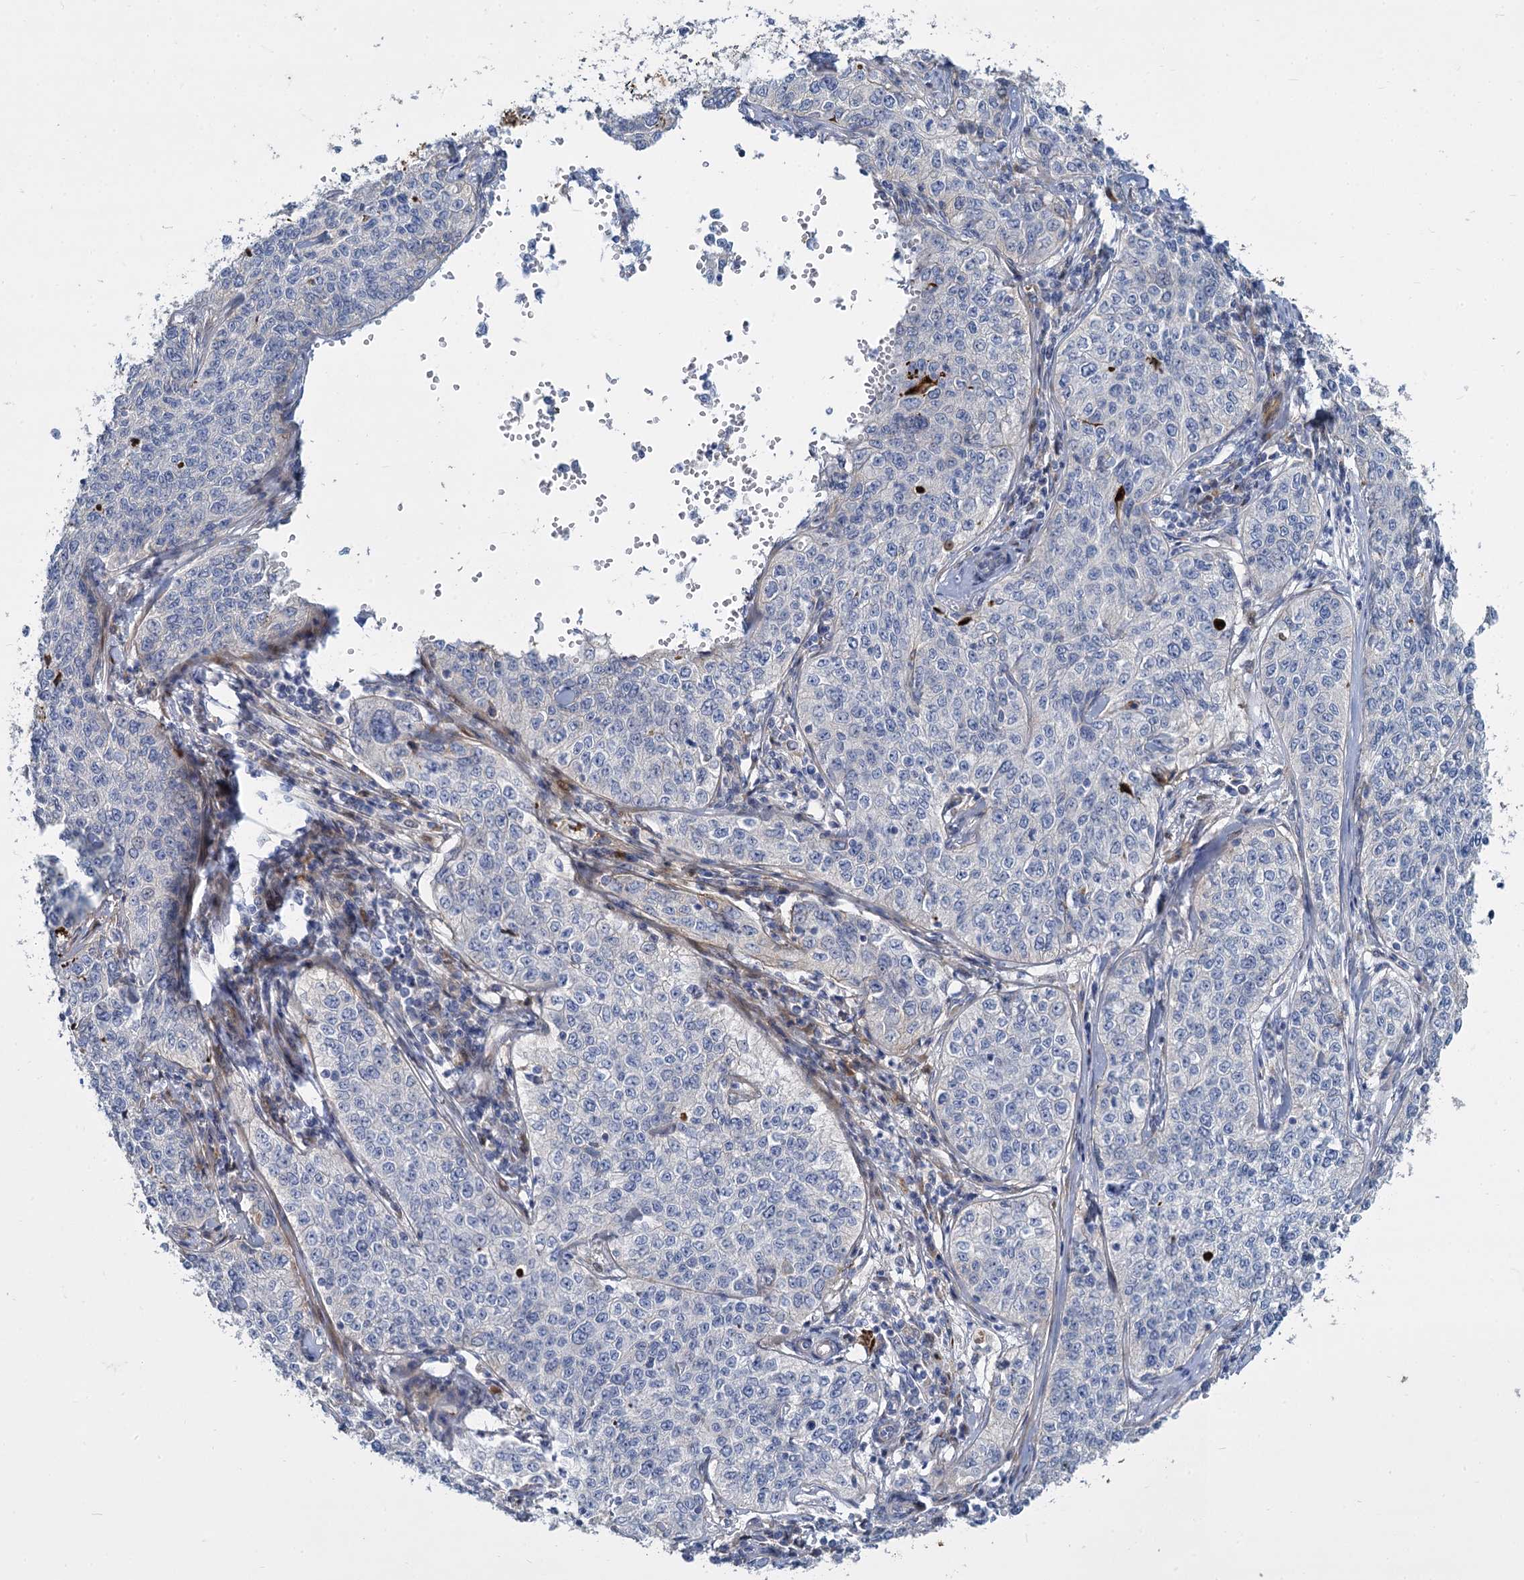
{"staining": {"intensity": "negative", "quantity": "none", "location": "none"}, "tissue": "cervical cancer", "cell_type": "Tumor cells", "image_type": "cancer", "snomed": [{"axis": "morphology", "description": "Squamous cell carcinoma, NOS"}, {"axis": "topography", "description": "Cervix"}], "caption": "DAB (3,3'-diaminobenzidine) immunohistochemical staining of squamous cell carcinoma (cervical) displays no significant expression in tumor cells.", "gene": "TRIM77", "patient": {"sex": "female", "age": 35}}